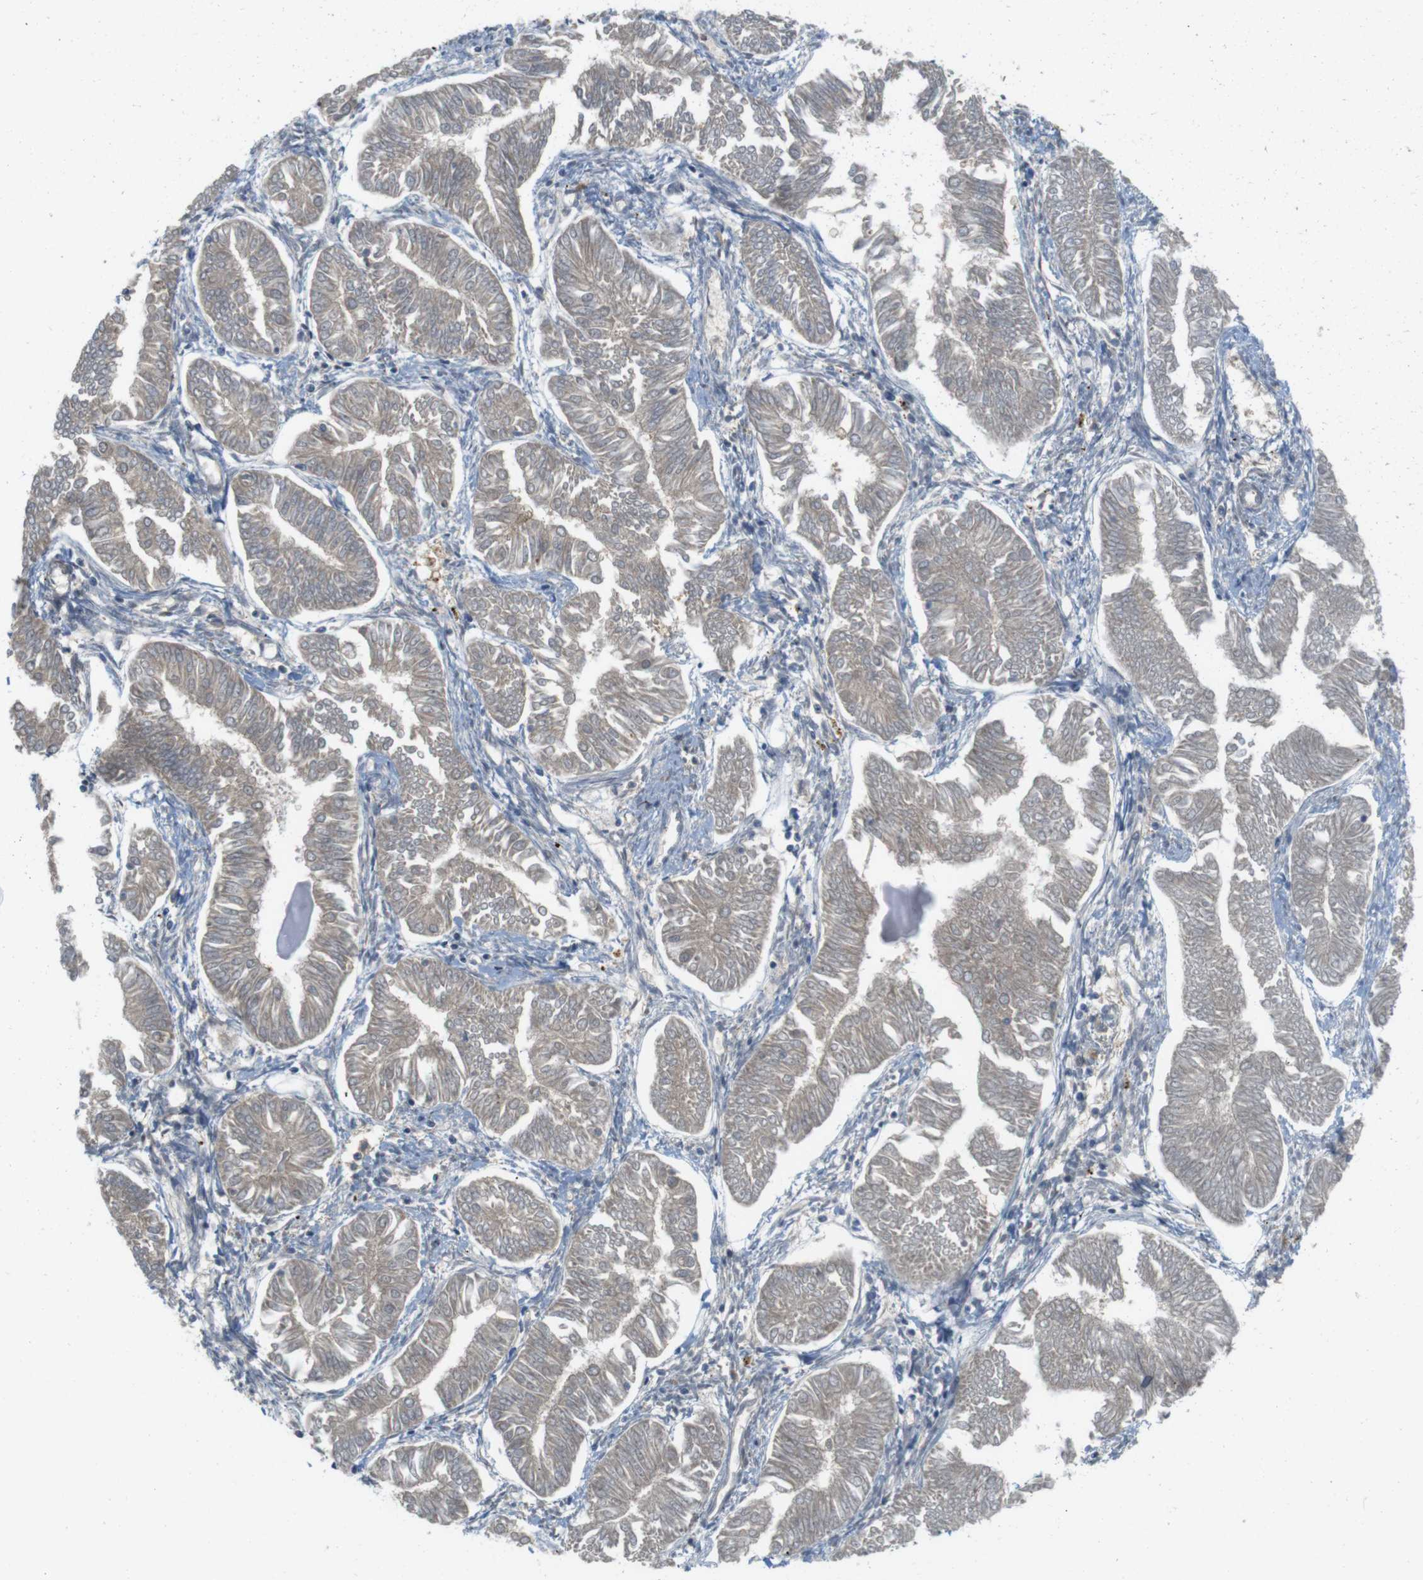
{"staining": {"intensity": "weak", "quantity": "25%-75%", "location": "cytoplasmic/membranous"}, "tissue": "endometrial cancer", "cell_type": "Tumor cells", "image_type": "cancer", "snomed": [{"axis": "morphology", "description": "Adenocarcinoma, NOS"}, {"axis": "topography", "description": "Endometrium"}], "caption": "Immunohistochemistry (IHC) (DAB) staining of human endometrial adenocarcinoma reveals weak cytoplasmic/membranous protein positivity in about 25%-75% of tumor cells. (DAB IHC, brown staining for protein, blue staining for nuclei).", "gene": "RNF130", "patient": {"sex": "female", "age": 53}}